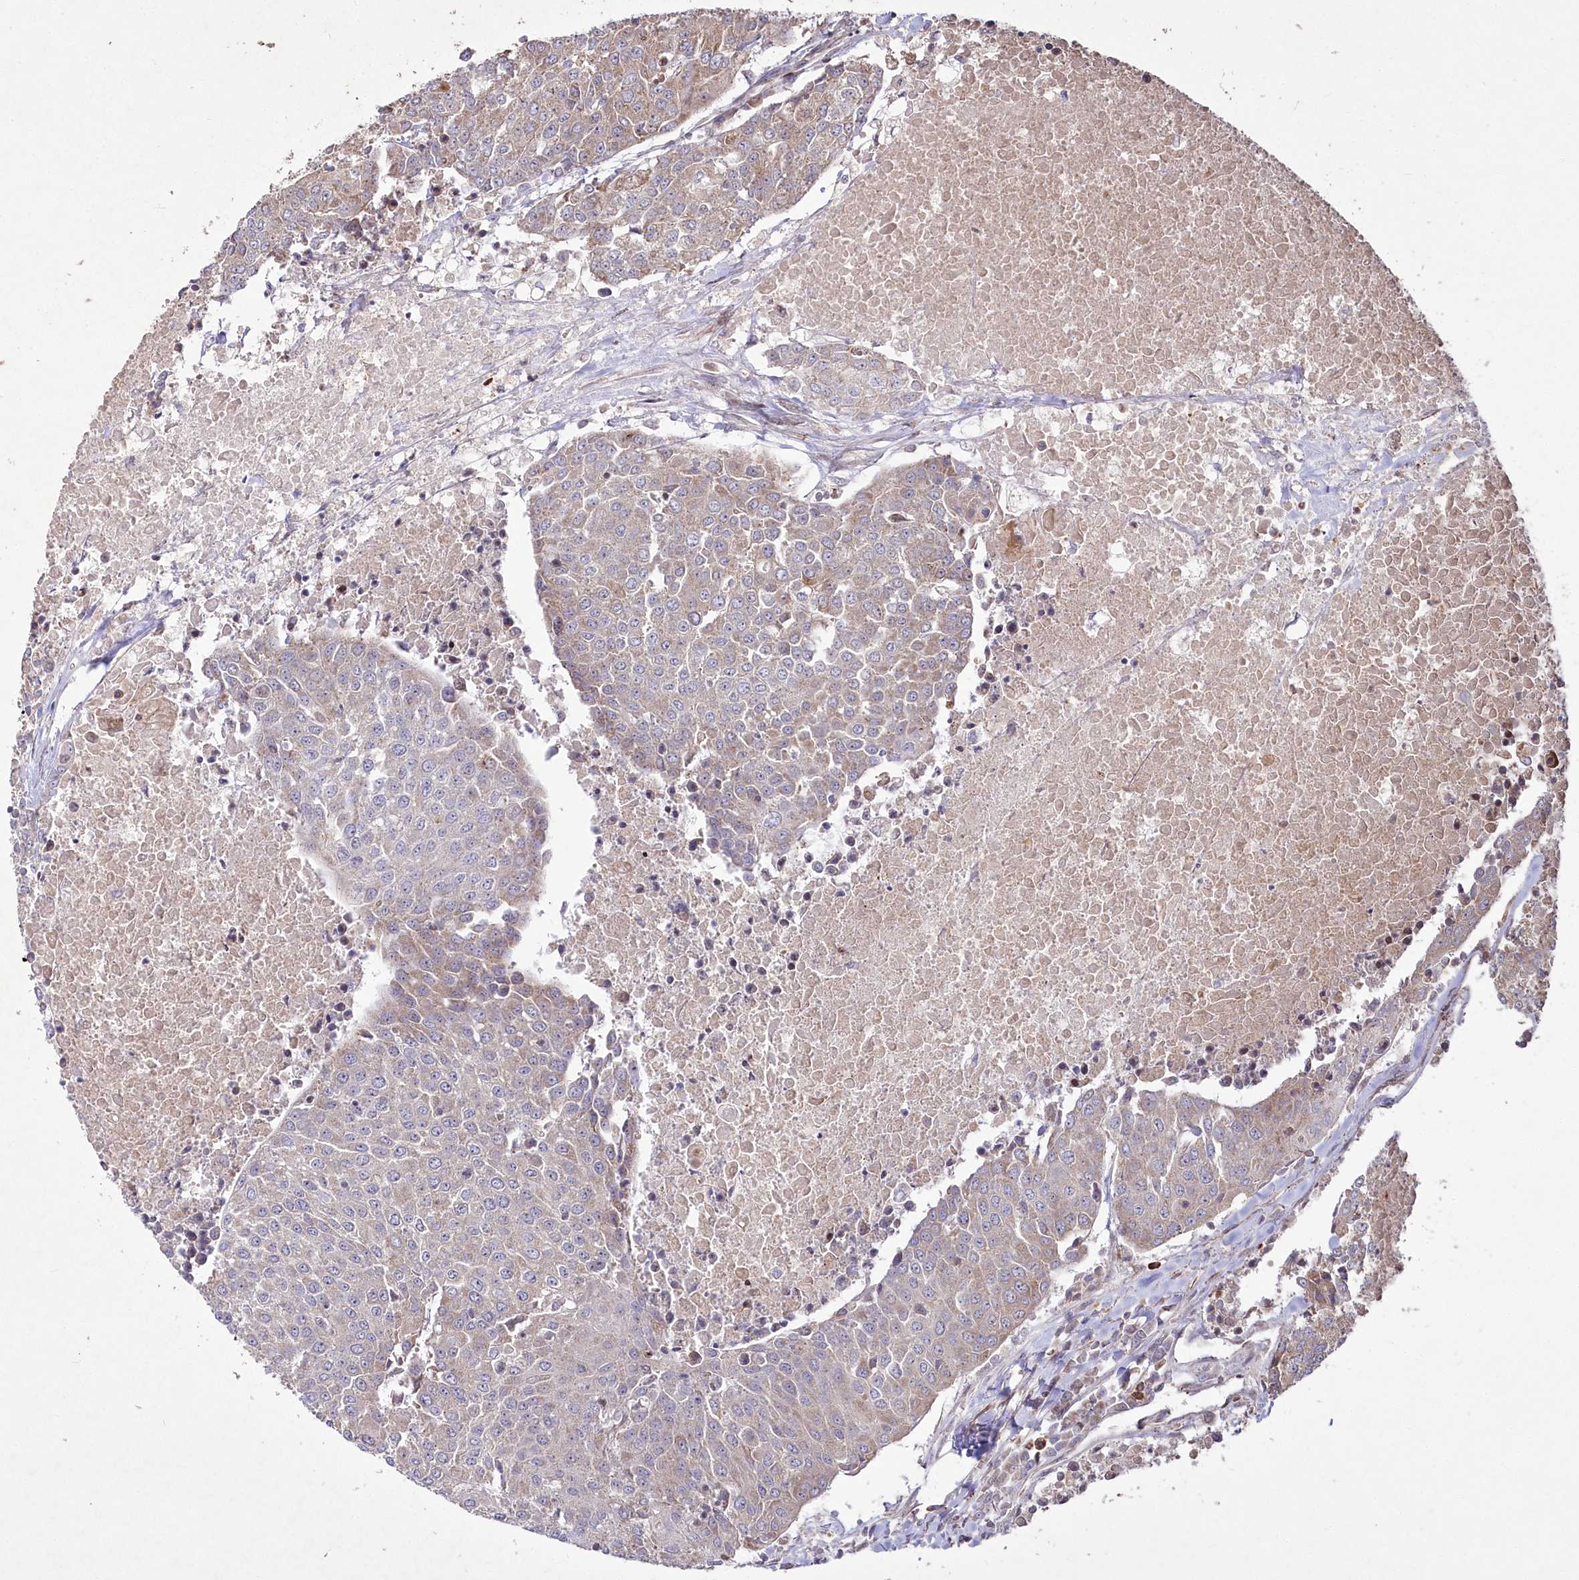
{"staining": {"intensity": "negative", "quantity": "none", "location": "none"}, "tissue": "urothelial cancer", "cell_type": "Tumor cells", "image_type": "cancer", "snomed": [{"axis": "morphology", "description": "Urothelial carcinoma, High grade"}, {"axis": "topography", "description": "Urinary bladder"}], "caption": "Immunohistochemistry of urothelial cancer reveals no positivity in tumor cells.", "gene": "PSTK", "patient": {"sex": "female", "age": 85}}